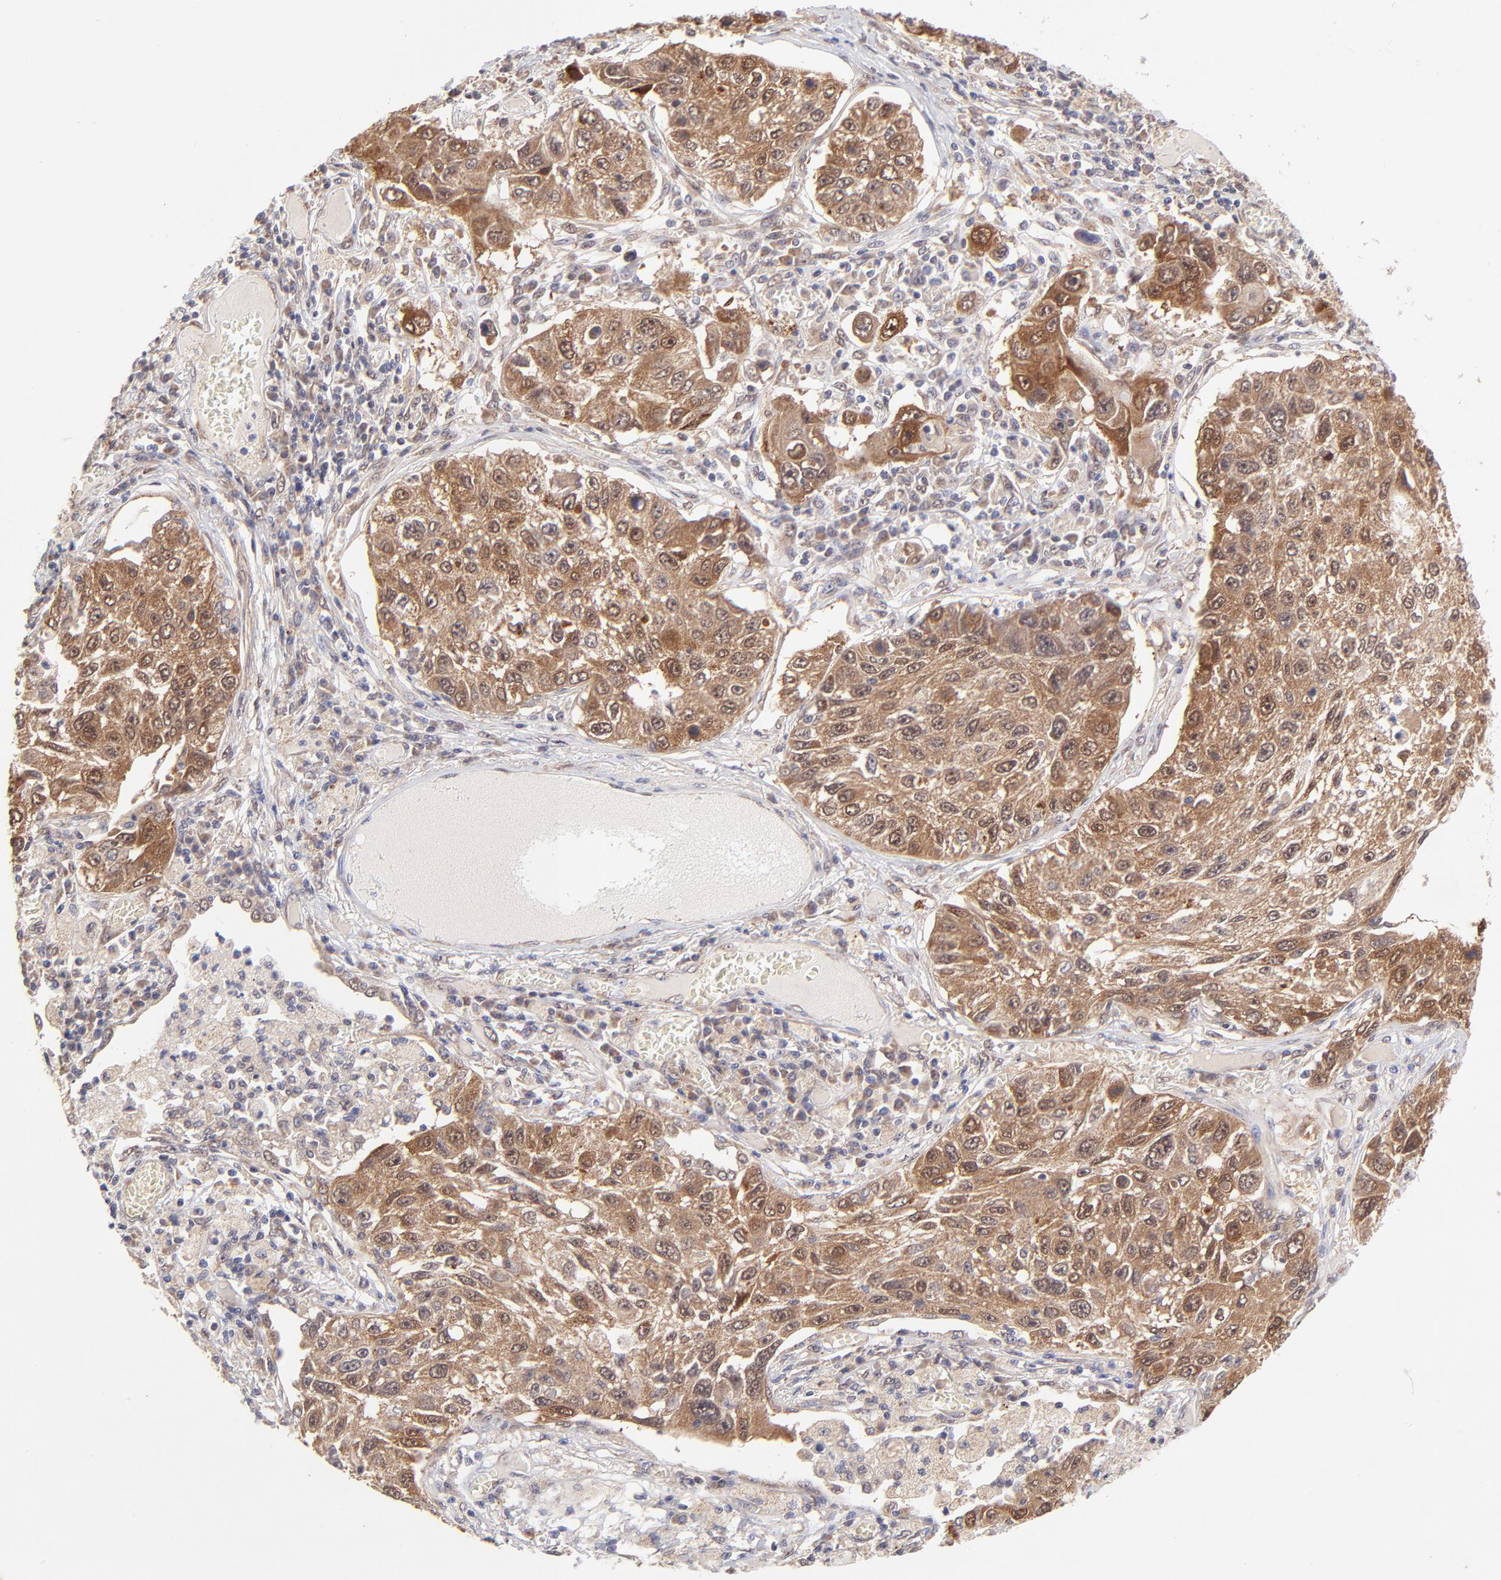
{"staining": {"intensity": "strong", "quantity": ">75%", "location": "cytoplasmic/membranous"}, "tissue": "lung cancer", "cell_type": "Tumor cells", "image_type": "cancer", "snomed": [{"axis": "morphology", "description": "Squamous cell carcinoma, NOS"}, {"axis": "topography", "description": "Lung"}], "caption": "The micrograph exhibits a brown stain indicating the presence of a protein in the cytoplasmic/membranous of tumor cells in lung squamous cell carcinoma. The protein is stained brown, and the nuclei are stained in blue (DAB IHC with brightfield microscopy, high magnification).", "gene": "UBE2H", "patient": {"sex": "male", "age": 71}}